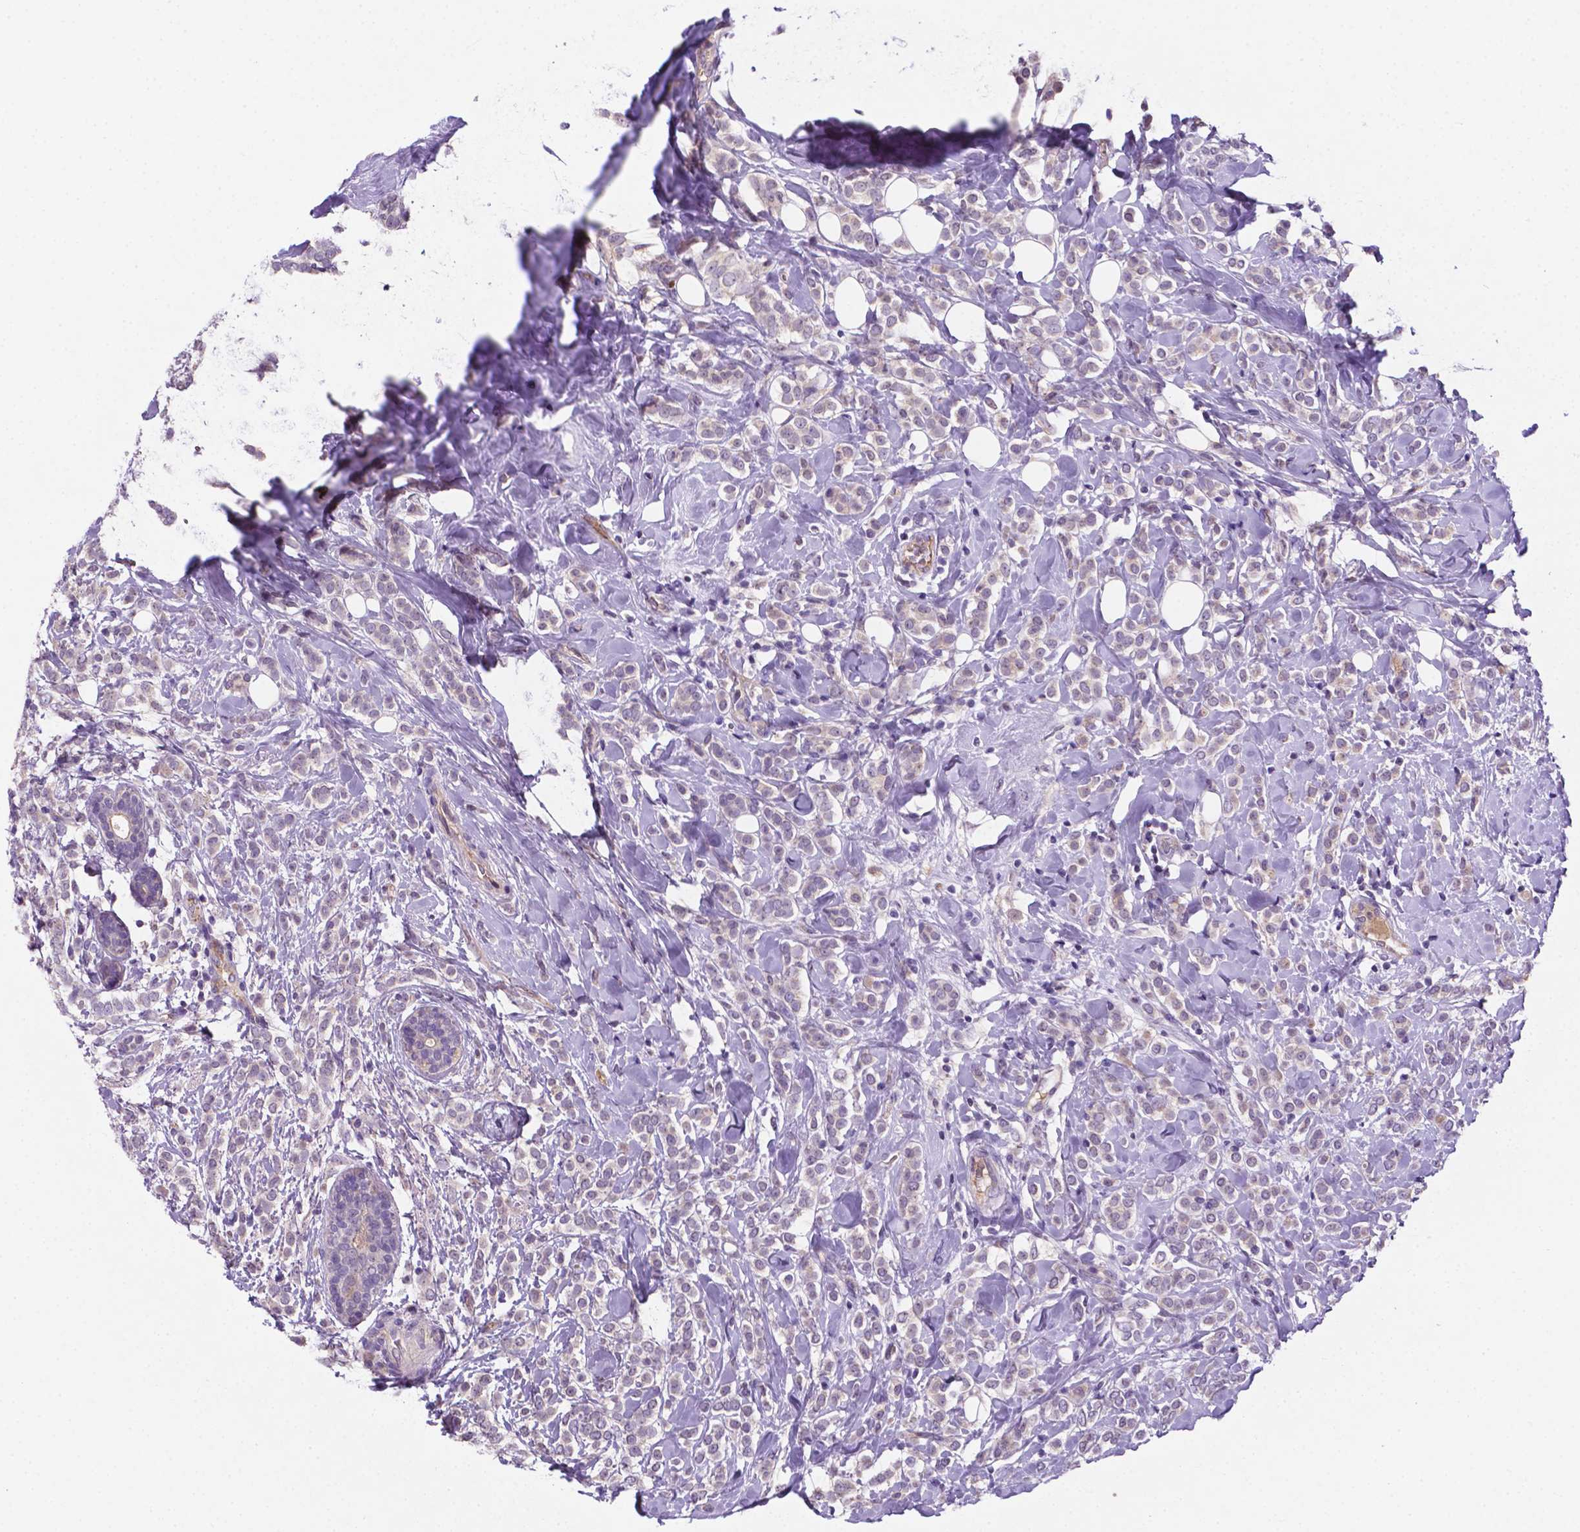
{"staining": {"intensity": "weak", "quantity": "25%-75%", "location": "cytoplasmic/membranous"}, "tissue": "breast cancer", "cell_type": "Tumor cells", "image_type": "cancer", "snomed": [{"axis": "morphology", "description": "Lobular carcinoma"}, {"axis": "topography", "description": "Breast"}], "caption": "Human breast cancer stained for a protein (brown) displays weak cytoplasmic/membranous positive staining in about 25%-75% of tumor cells.", "gene": "TM4SF20", "patient": {"sex": "female", "age": 49}}